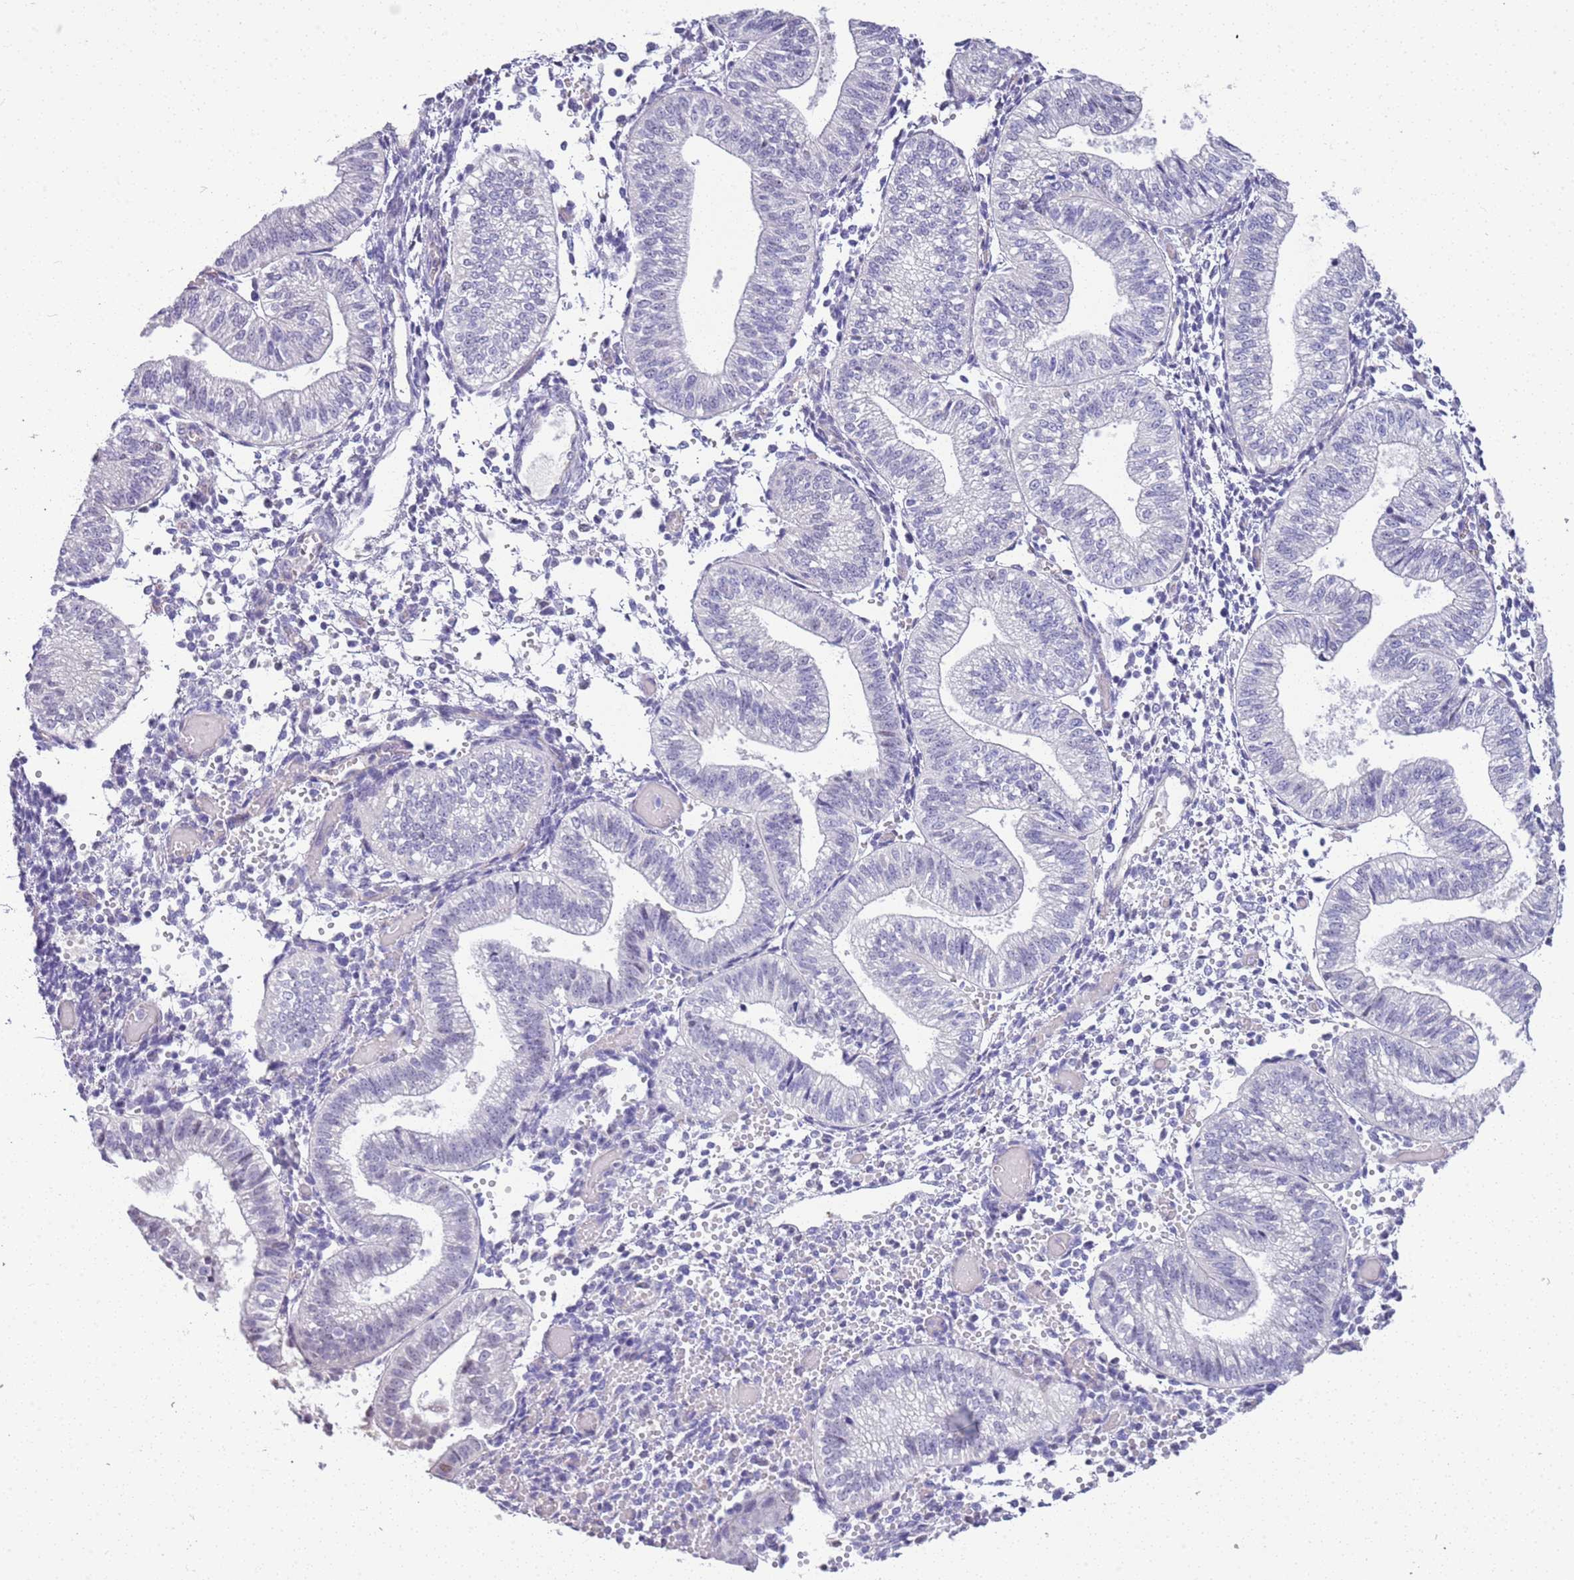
{"staining": {"intensity": "negative", "quantity": "none", "location": "none"}, "tissue": "endometrium", "cell_type": "Cells in endometrial stroma", "image_type": "normal", "snomed": [{"axis": "morphology", "description": "Normal tissue, NOS"}, {"axis": "topography", "description": "Endometrium"}], "caption": "IHC micrograph of normal endometrium stained for a protein (brown), which displays no expression in cells in endometrial stroma. The staining is performed using DAB (3,3'-diaminobenzidine) brown chromogen with nuclei counter-stained in using hematoxylin.", "gene": "CTRC", "patient": {"sex": "female", "age": 34}}